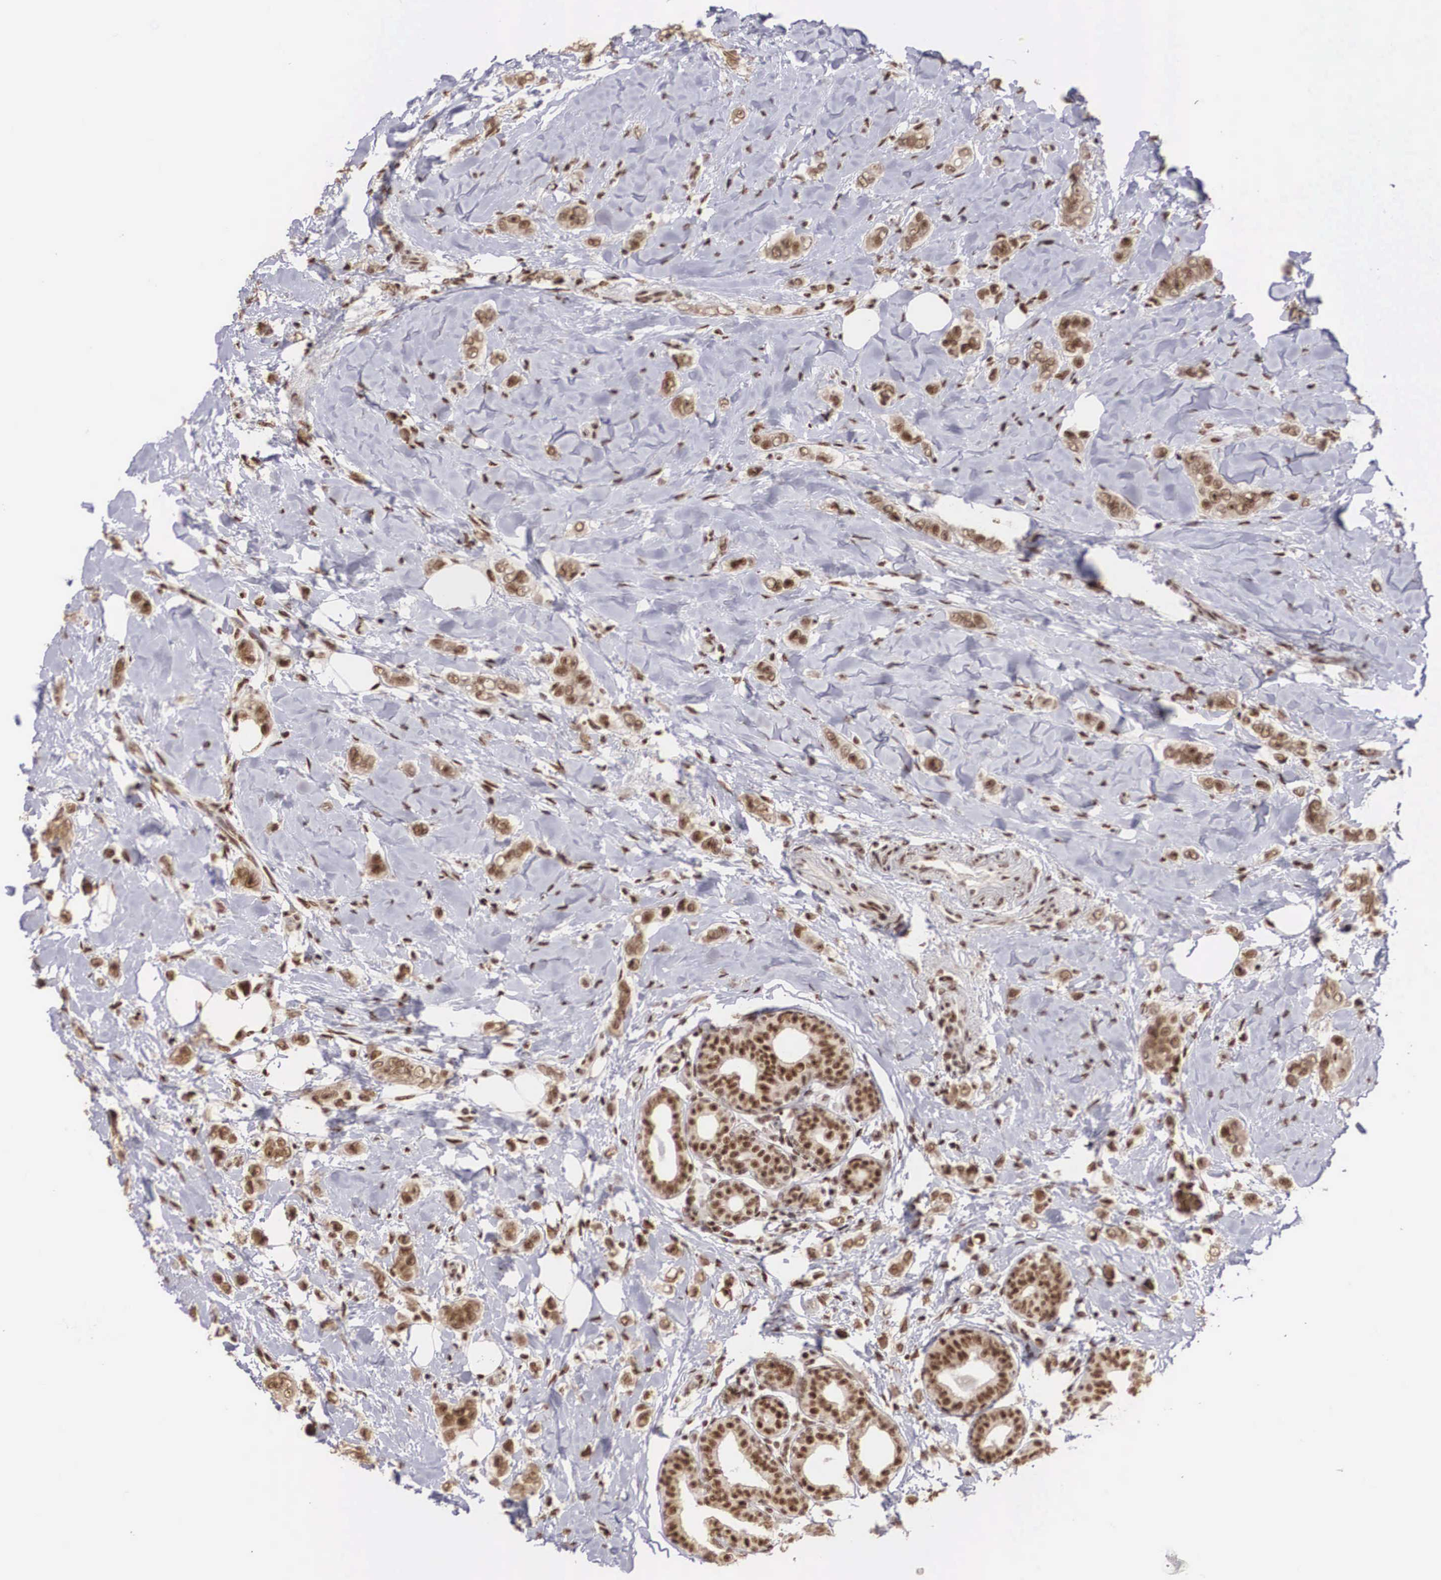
{"staining": {"intensity": "moderate", "quantity": ">75%", "location": "nuclear"}, "tissue": "breast cancer", "cell_type": "Tumor cells", "image_type": "cancer", "snomed": [{"axis": "morphology", "description": "Duct carcinoma"}, {"axis": "topography", "description": "Breast"}], "caption": "Protein staining by immunohistochemistry reveals moderate nuclear expression in about >75% of tumor cells in infiltrating ductal carcinoma (breast). The protein is shown in brown color, while the nuclei are stained blue.", "gene": "HTATSF1", "patient": {"sex": "female", "age": 72}}